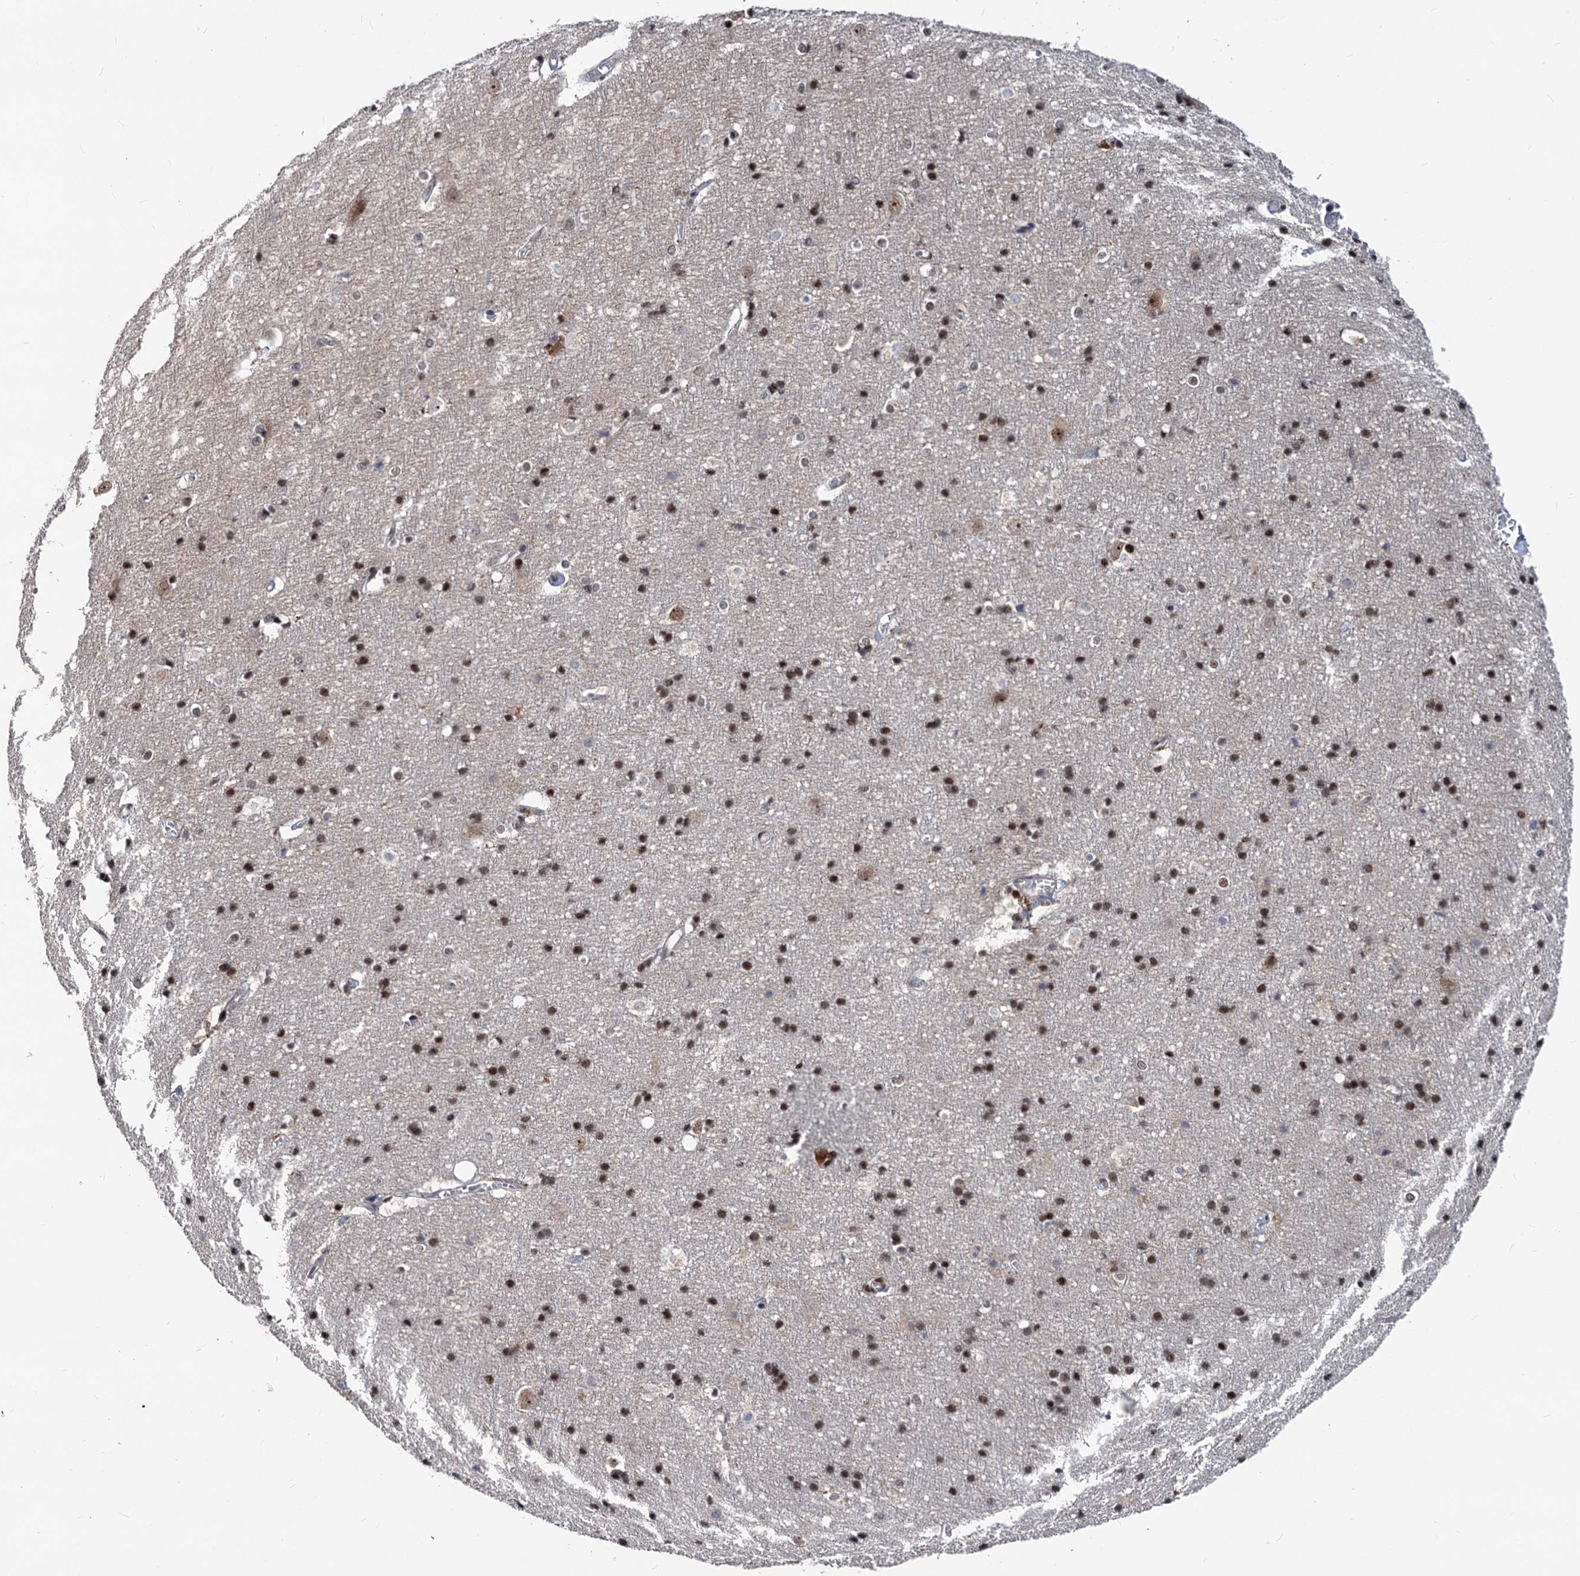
{"staining": {"intensity": "weak", "quantity": "25%-75%", "location": "nuclear"}, "tissue": "cerebral cortex", "cell_type": "Endothelial cells", "image_type": "normal", "snomed": [{"axis": "morphology", "description": "Normal tissue, NOS"}, {"axis": "topography", "description": "Cerebral cortex"}], "caption": "Unremarkable cerebral cortex was stained to show a protein in brown. There is low levels of weak nuclear positivity in approximately 25%-75% of endothelial cells. The staining was performed using DAB (3,3'-diaminobenzidine), with brown indicating positive protein expression. Nuclei are stained blue with hematoxylin.", "gene": "PHF8", "patient": {"sex": "male", "age": 54}}